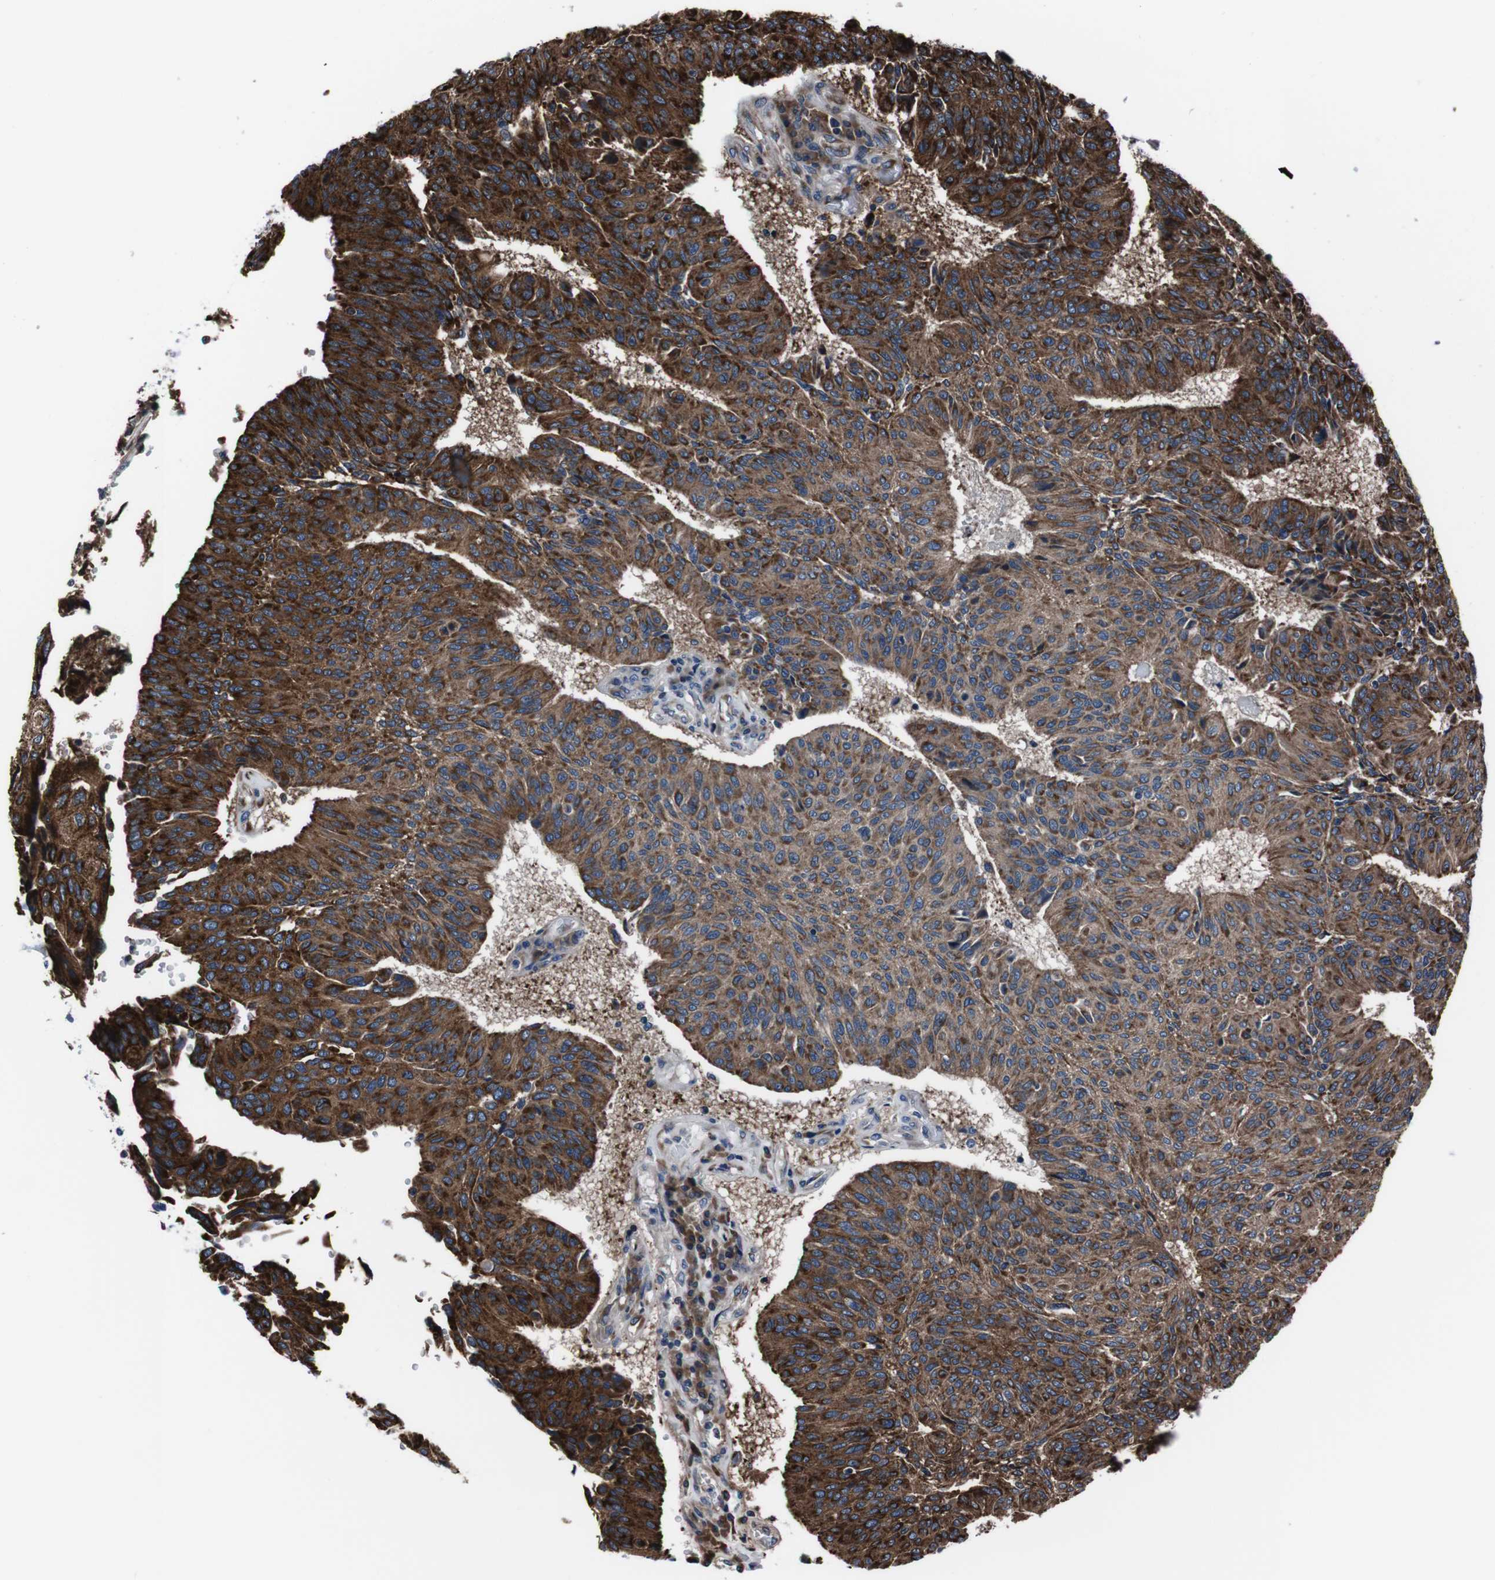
{"staining": {"intensity": "strong", "quantity": ">75%", "location": "cytoplasmic/membranous"}, "tissue": "urothelial cancer", "cell_type": "Tumor cells", "image_type": "cancer", "snomed": [{"axis": "morphology", "description": "Urothelial carcinoma, High grade"}, {"axis": "topography", "description": "Urinary bladder"}], "caption": "DAB immunohistochemical staining of human urothelial cancer shows strong cytoplasmic/membranous protein expression in about >75% of tumor cells. (brown staining indicates protein expression, while blue staining denotes nuclei).", "gene": "EIF4A2", "patient": {"sex": "male", "age": 66}}